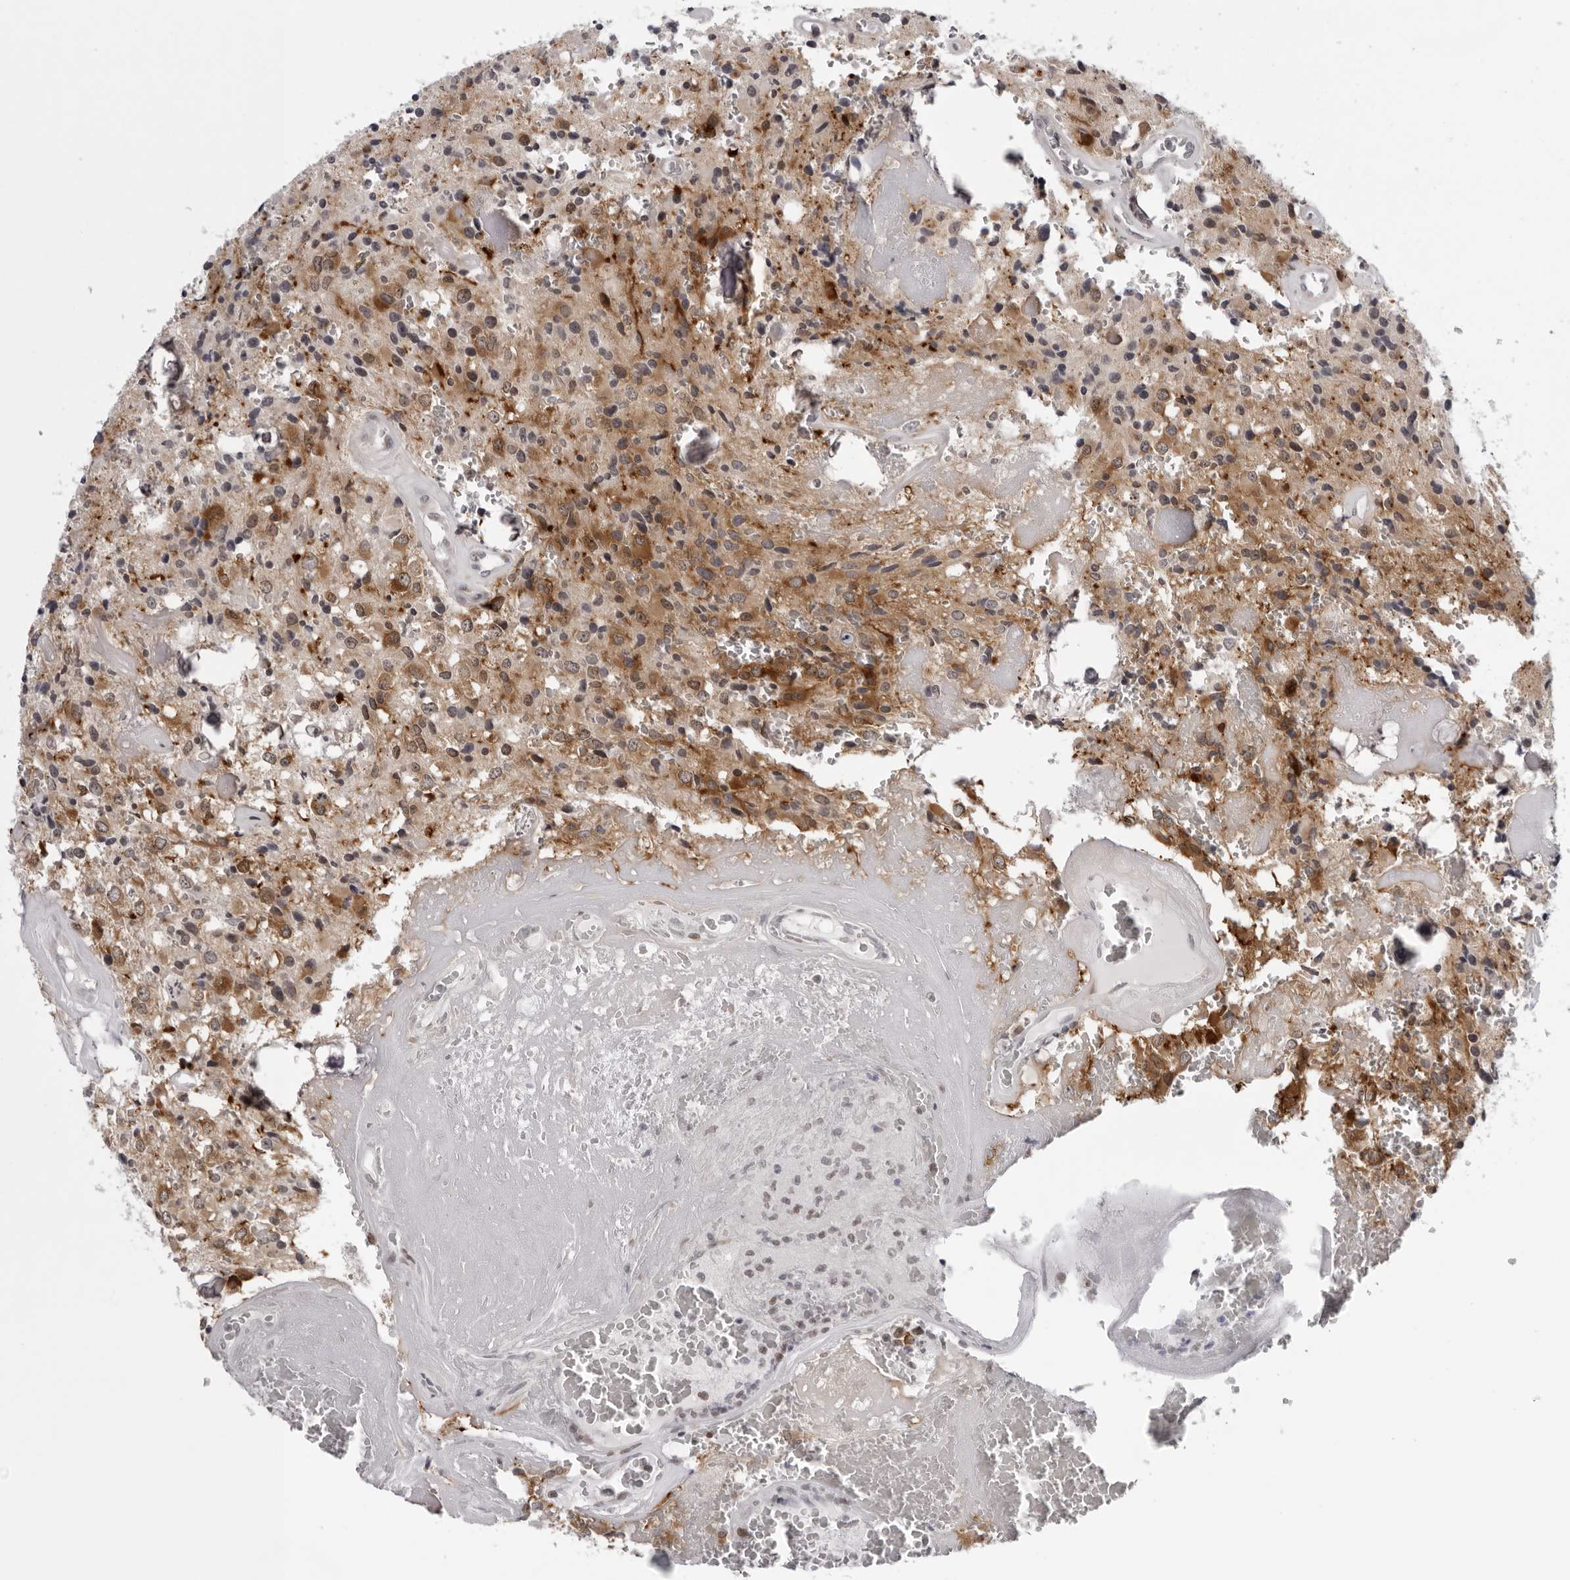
{"staining": {"intensity": "moderate", "quantity": ">75%", "location": "cytoplasmic/membranous"}, "tissue": "glioma", "cell_type": "Tumor cells", "image_type": "cancer", "snomed": [{"axis": "morphology", "description": "Glioma, malignant, Low grade"}, {"axis": "topography", "description": "Brain"}], "caption": "Immunohistochemistry (DAB) staining of human malignant low-grade glioma reveals moderate cytoplasmic/membranous protein staining in approximately >75% of tumor cells.", "gene": "CPT2", "patient": {"sex": "male", "age": 58}}